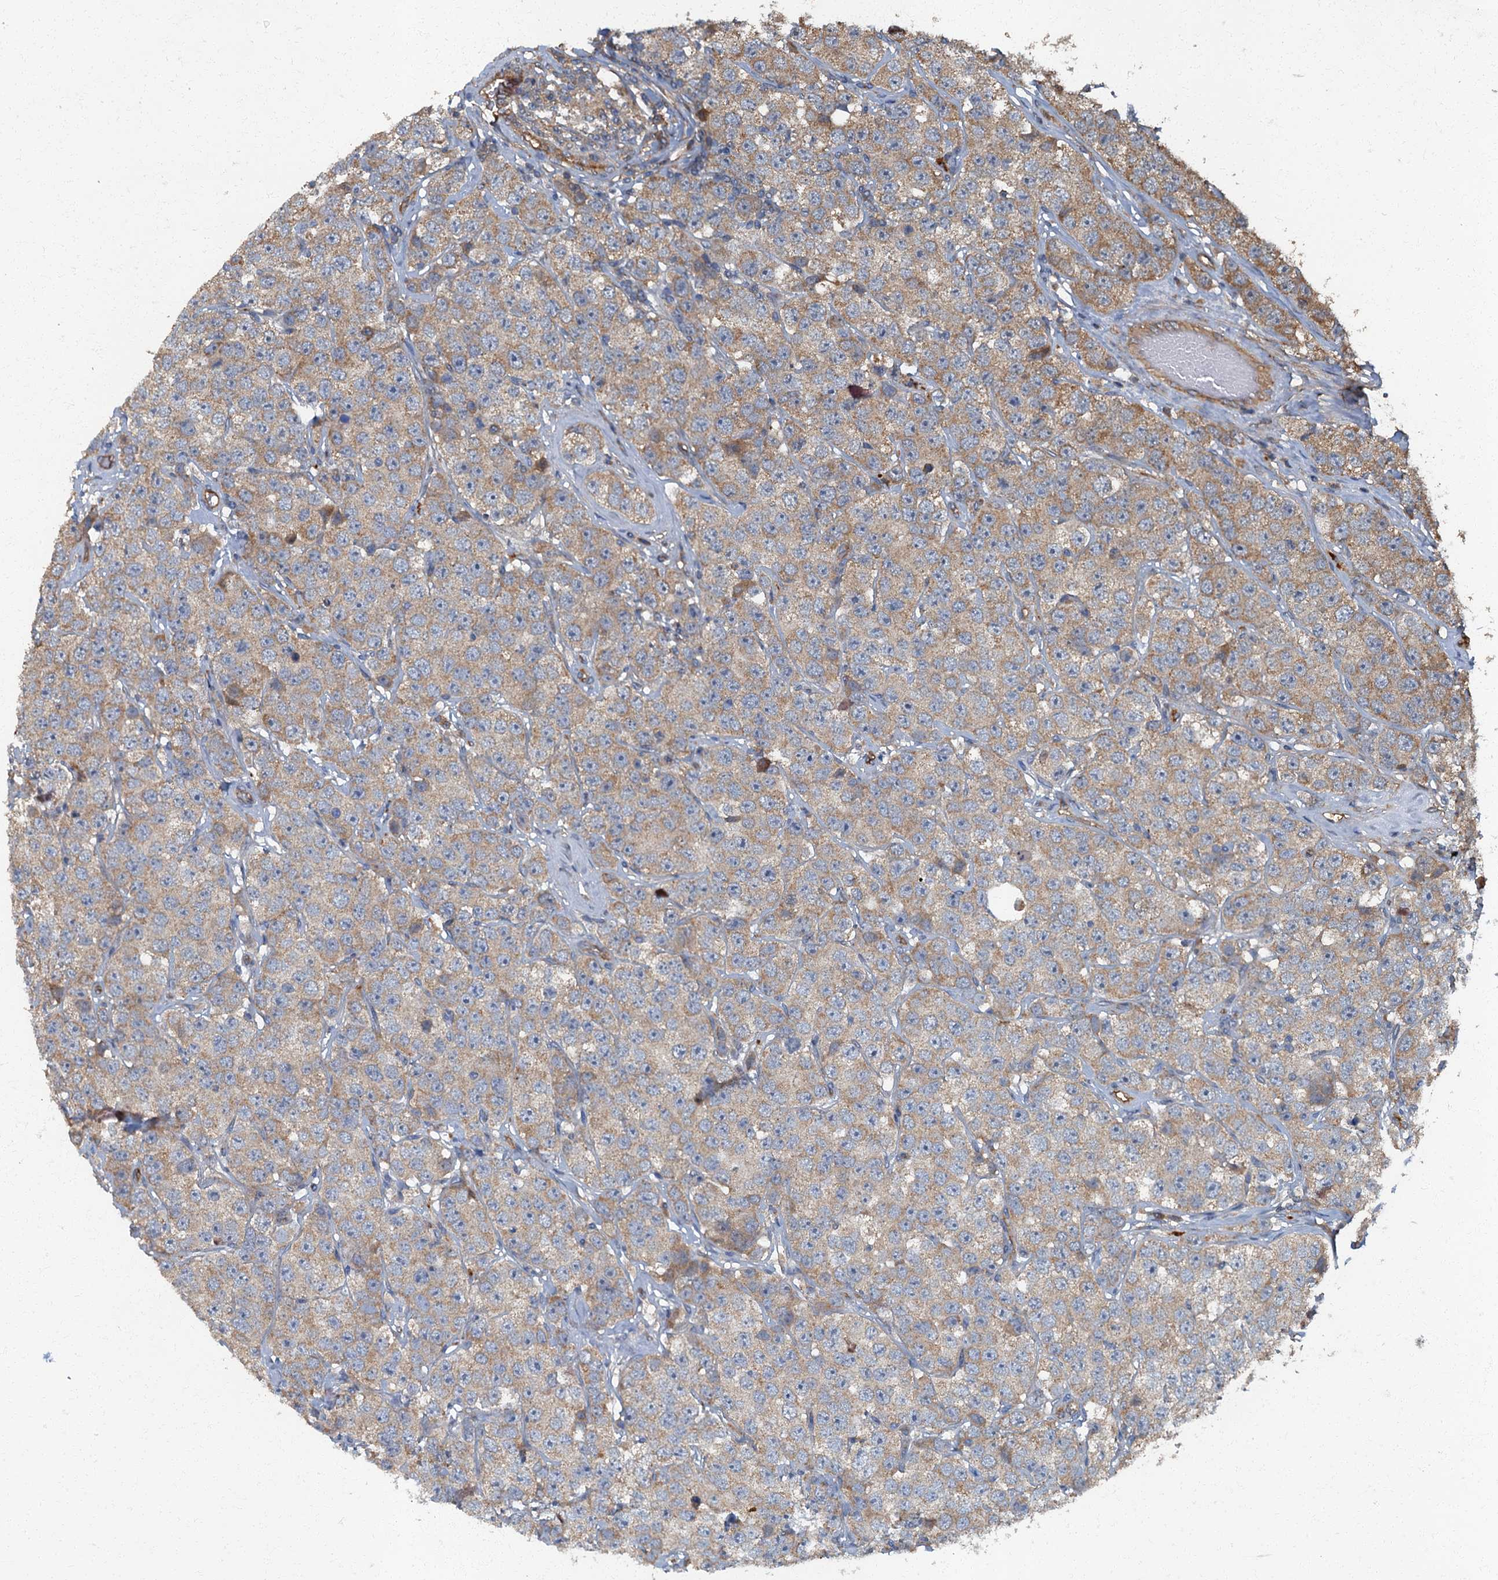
{"staining": {"intensity": "weak", "quantity": ">75%", "location": "cytoplasmic/membranous"}, "tissue": "testis cancer", "cell_type": "Tumor cells", "image_type": "cancer", "snomed": [{"axis": "morphology", "description": "Seminoma, NOS"}, {"axis": "topography", "description": "Testis"}], "caption": "The immunohistochemical stain shows weak cytoplasmic/membranous staining in tumor cells of testis cancer tissue. The staining is performed using DAB brown chromogen to label protein expression. The nuclei are counter-stained blue using hematoxylin.", "gene": "ARL11", "patient": {"sex": "male", "age": 28}}